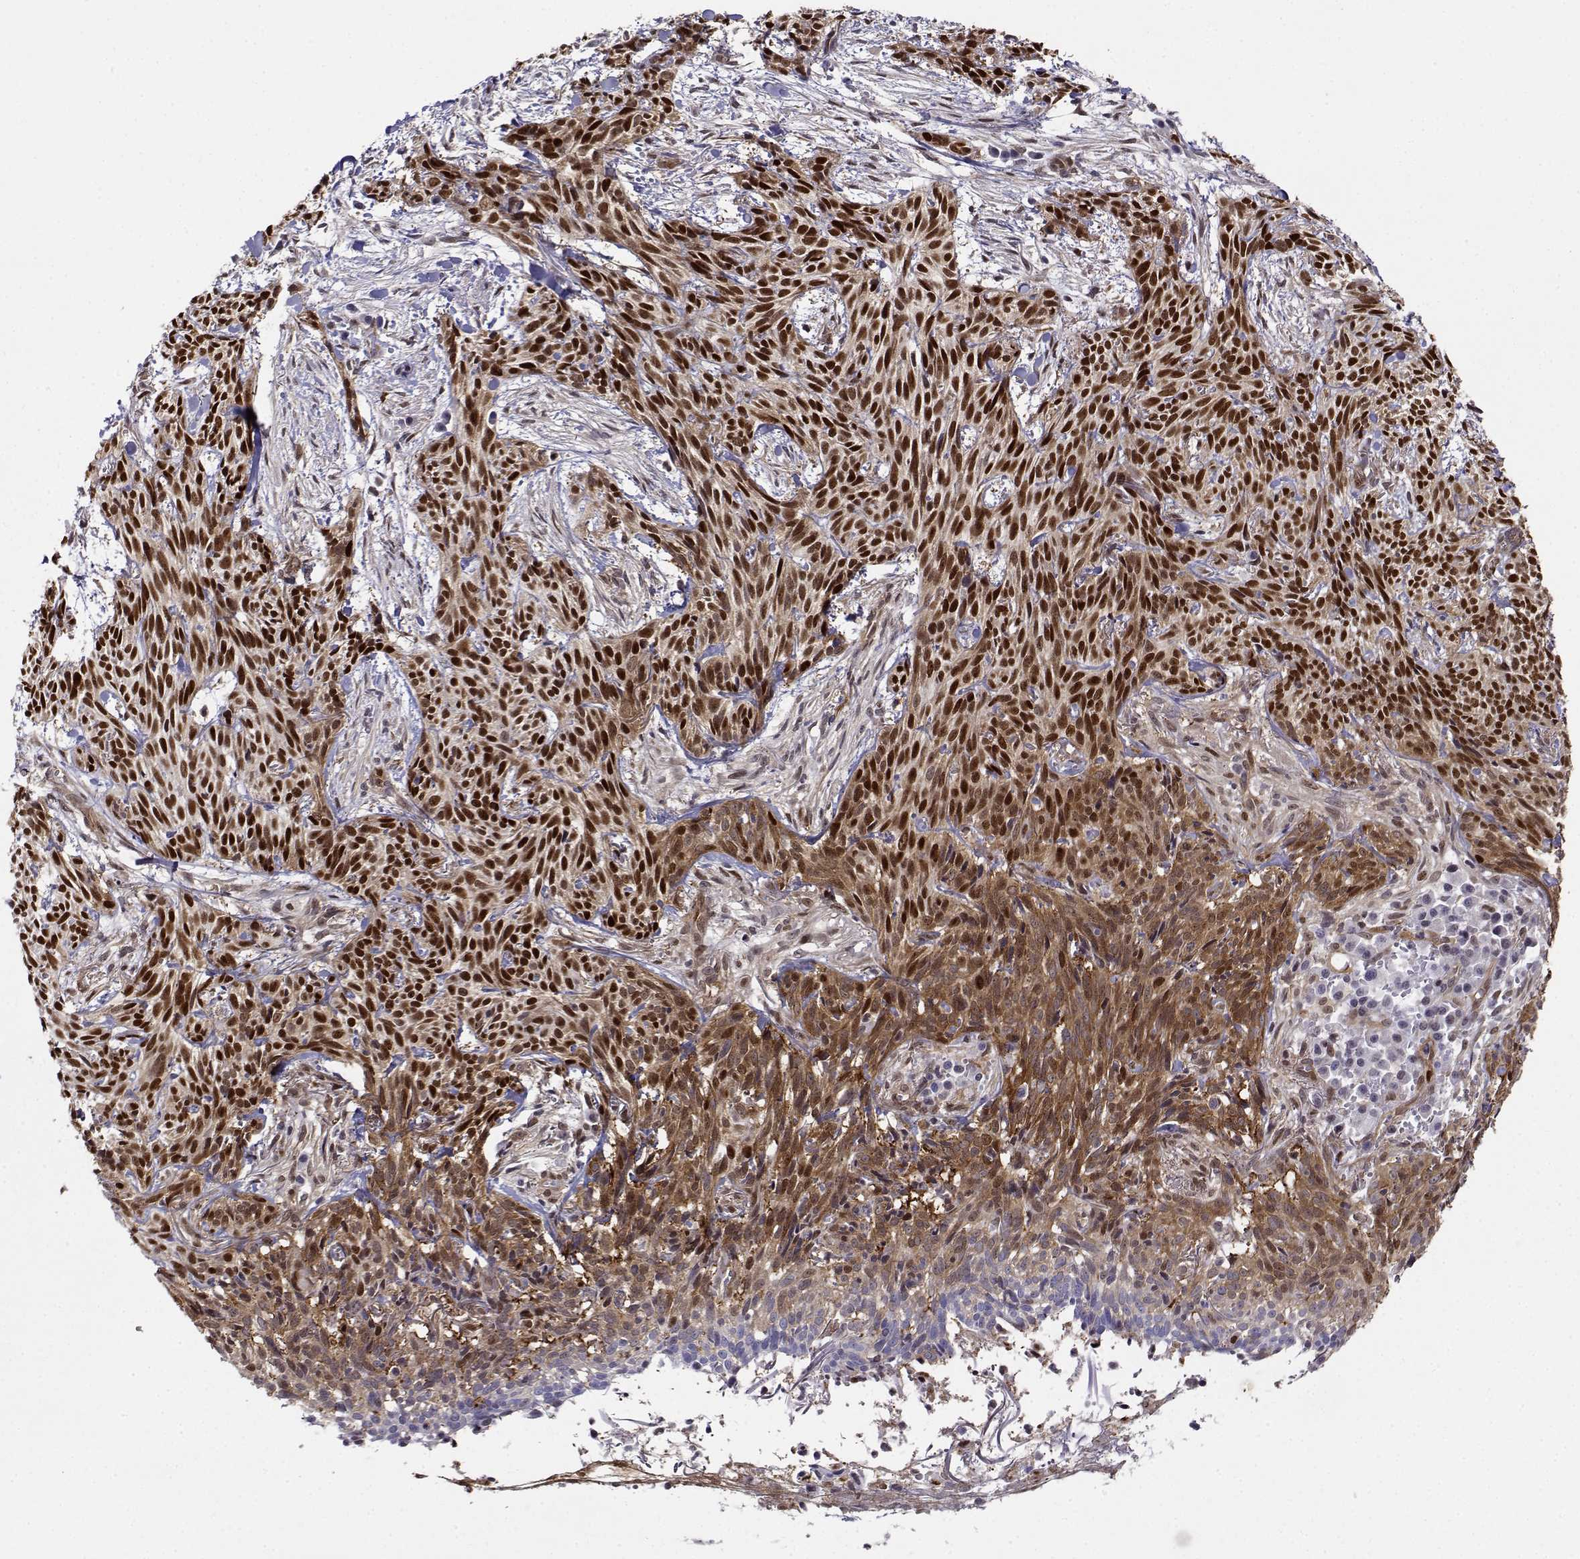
{"staining": {"intensity": "strong", "quantity": ">75%", "location": "cytoplasmic/membranous,nuclear"}, "tissue": "skin cancer", "cell_type": "Tumor cells", "image_type": "cancer", "snomed": [{"axis": "morphology", "description": "Basal cell carcinoma"}, {"axis": "topography", "description": "Skin"}], "caption": "Skin cancer (basal cell carcinoma) stained for a protein exhibits strong cytoplasmic/membranous and nuclear positivity in tumor cells. (DAB IHC with brightfield microscopy, high magnification).", "gene": "ERF", "patient": {"sex": "male", "age": 71}}